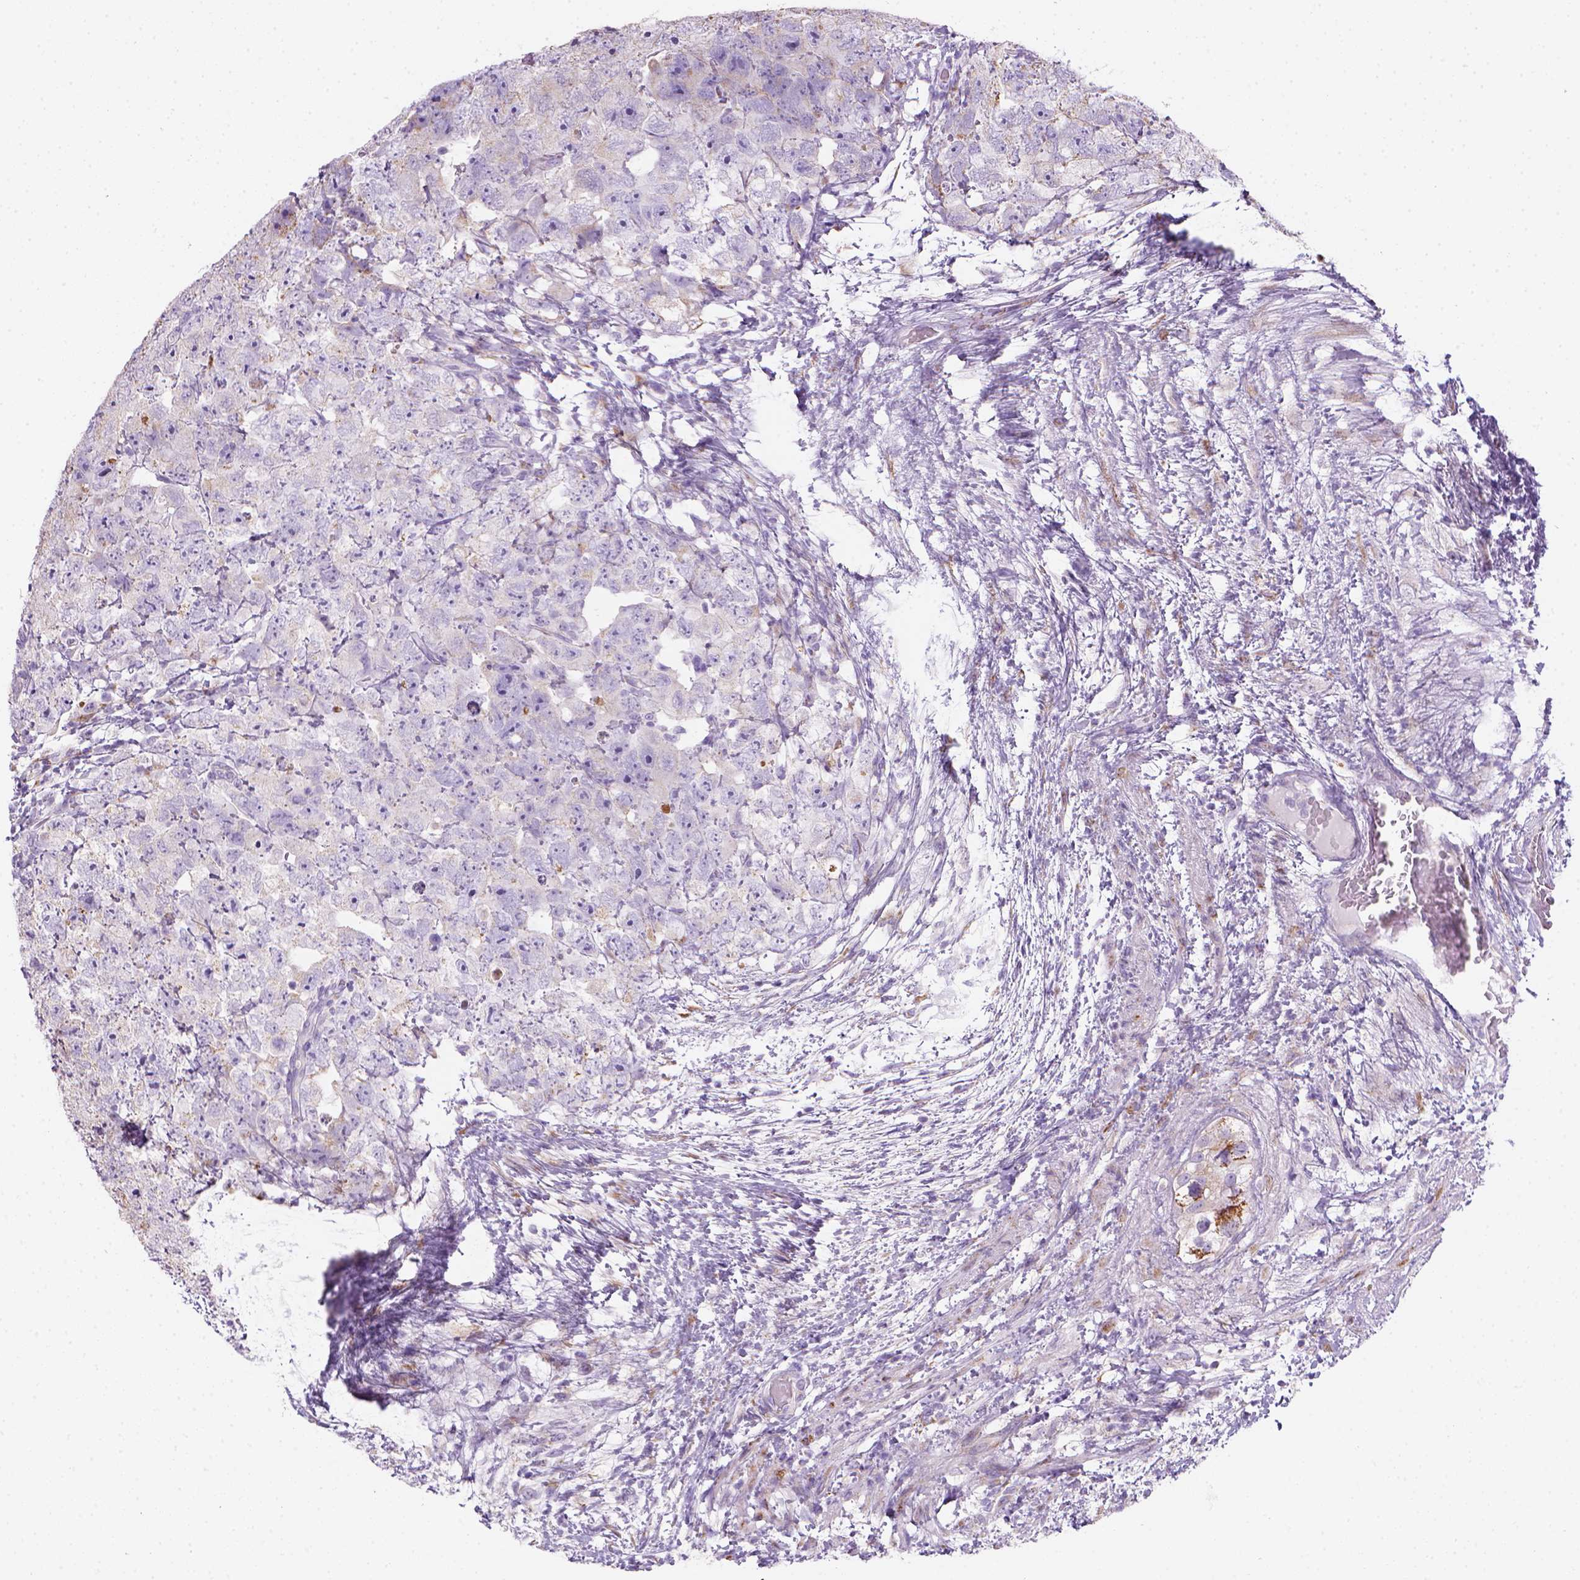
{"staining": {"intensity": "negative", "quantity": "none", "location": "none"}, "tissue": "testis cancer", "cell_type": "Tumor cells", "image_type": "cancer", "snomed": [{"axis": "morphology", "description": "Carcinoma, Embryonal, NOS"}, {"axis": "topography", "description": "Testis"}], "caption": "There is no significant positivity in tumor cells of testis cancer.", "gene": "CES2", "patient": {"sex": "male", "age": 24}}